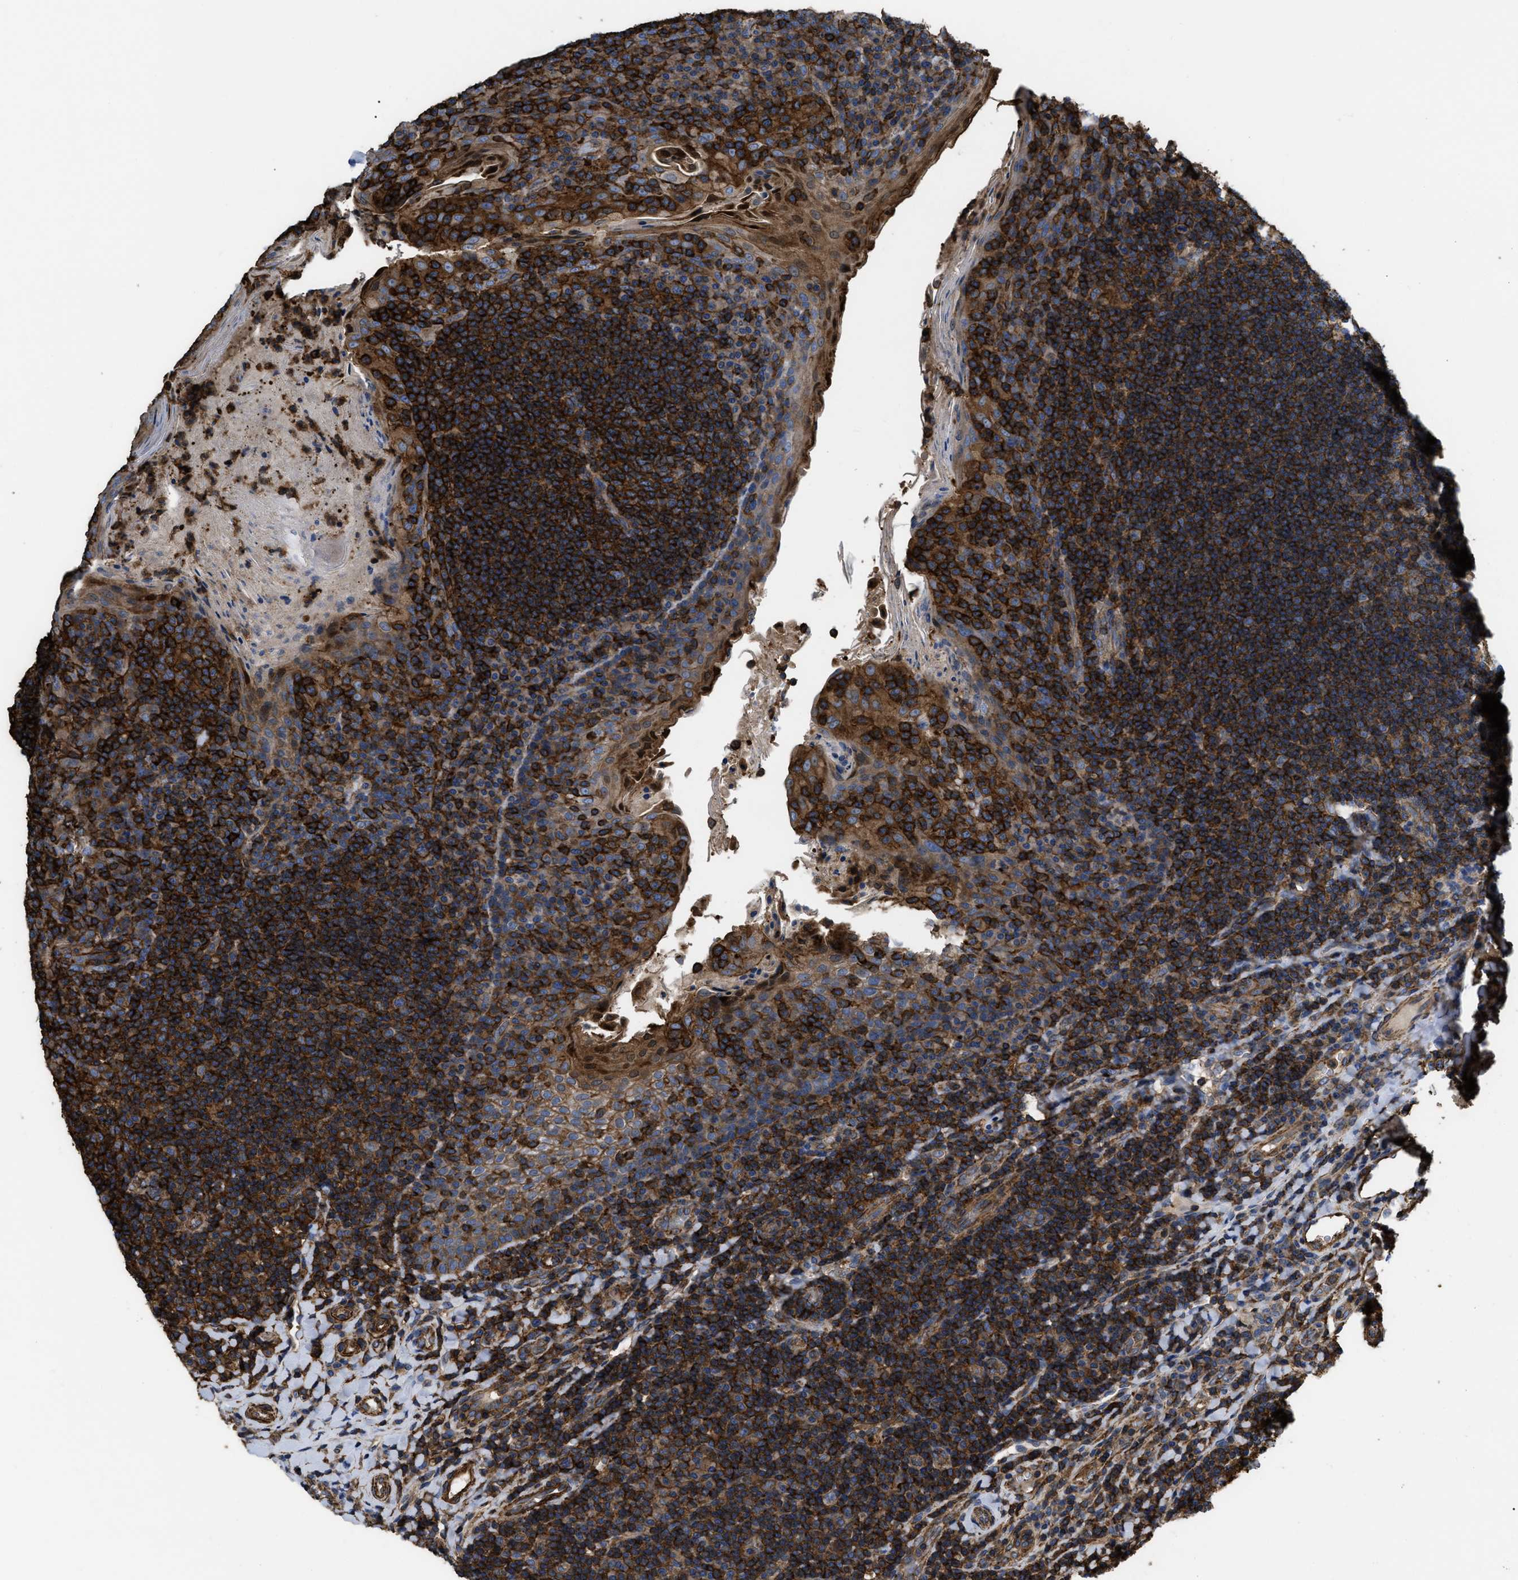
{"staining": {"intensity": "moderate", "quantity": ">75%", "location": "cytoplasmic/membranous"}, "tissue": "tonsil", "cell_type": "Germinal center cells", "image_type": "normal", "snomed": [{"axis": "morphology", "description": "Normal tissue, NOS"}, {"axis": "topography", "description": "Tonsil"}], "caption": "This micrograph demonstrates IHC staining of benign tonsil, with medium moderate cytoplasmic/membranous expression in about >75% of germinal center cells.", "gene": "SCUBE2", "patient": {"sex": "male", "age": 17}}